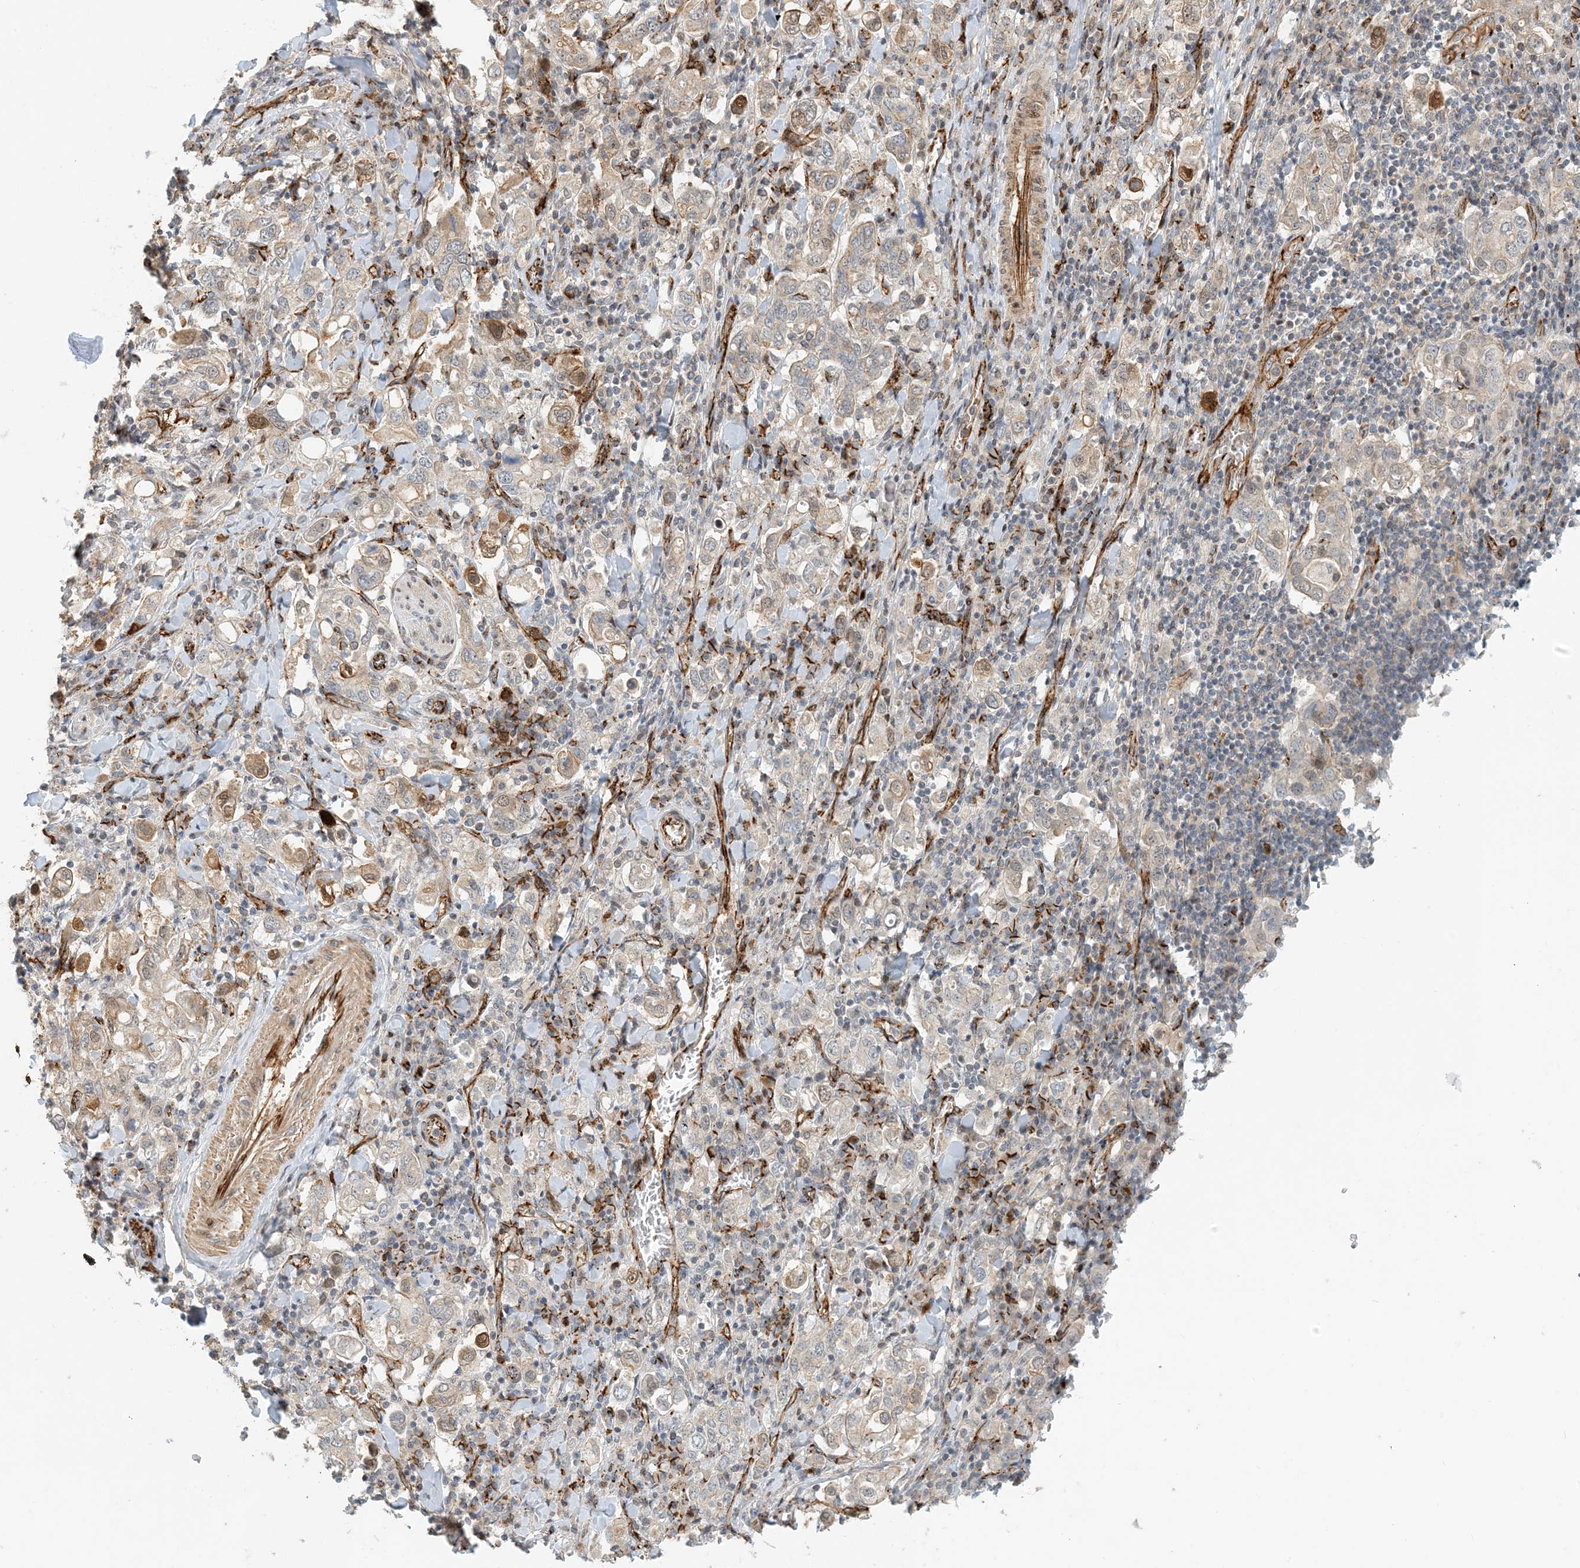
{"staining": {"intensity": "moderate", "quantity": "<25%", "location": "cytoplasmic/membranous,nuclear"}, "tissue": "stomach cancer", "cell_type": "Tumor cells", "image_type": "cancer", "snomed": [{"axis": "morphology", "description": "Adenocarcinoma, NOS"}, {"axis": "topography", "description": "Stomach, upper"}], "caption": "Protein expression analysis of human stomach cancer reveals moderate cytoplasmic/membranous and nuclear expression in about <25% of tumor cells.", "gene": "MAPKBP1", "patient": {"sex": "male", "age": 62}}